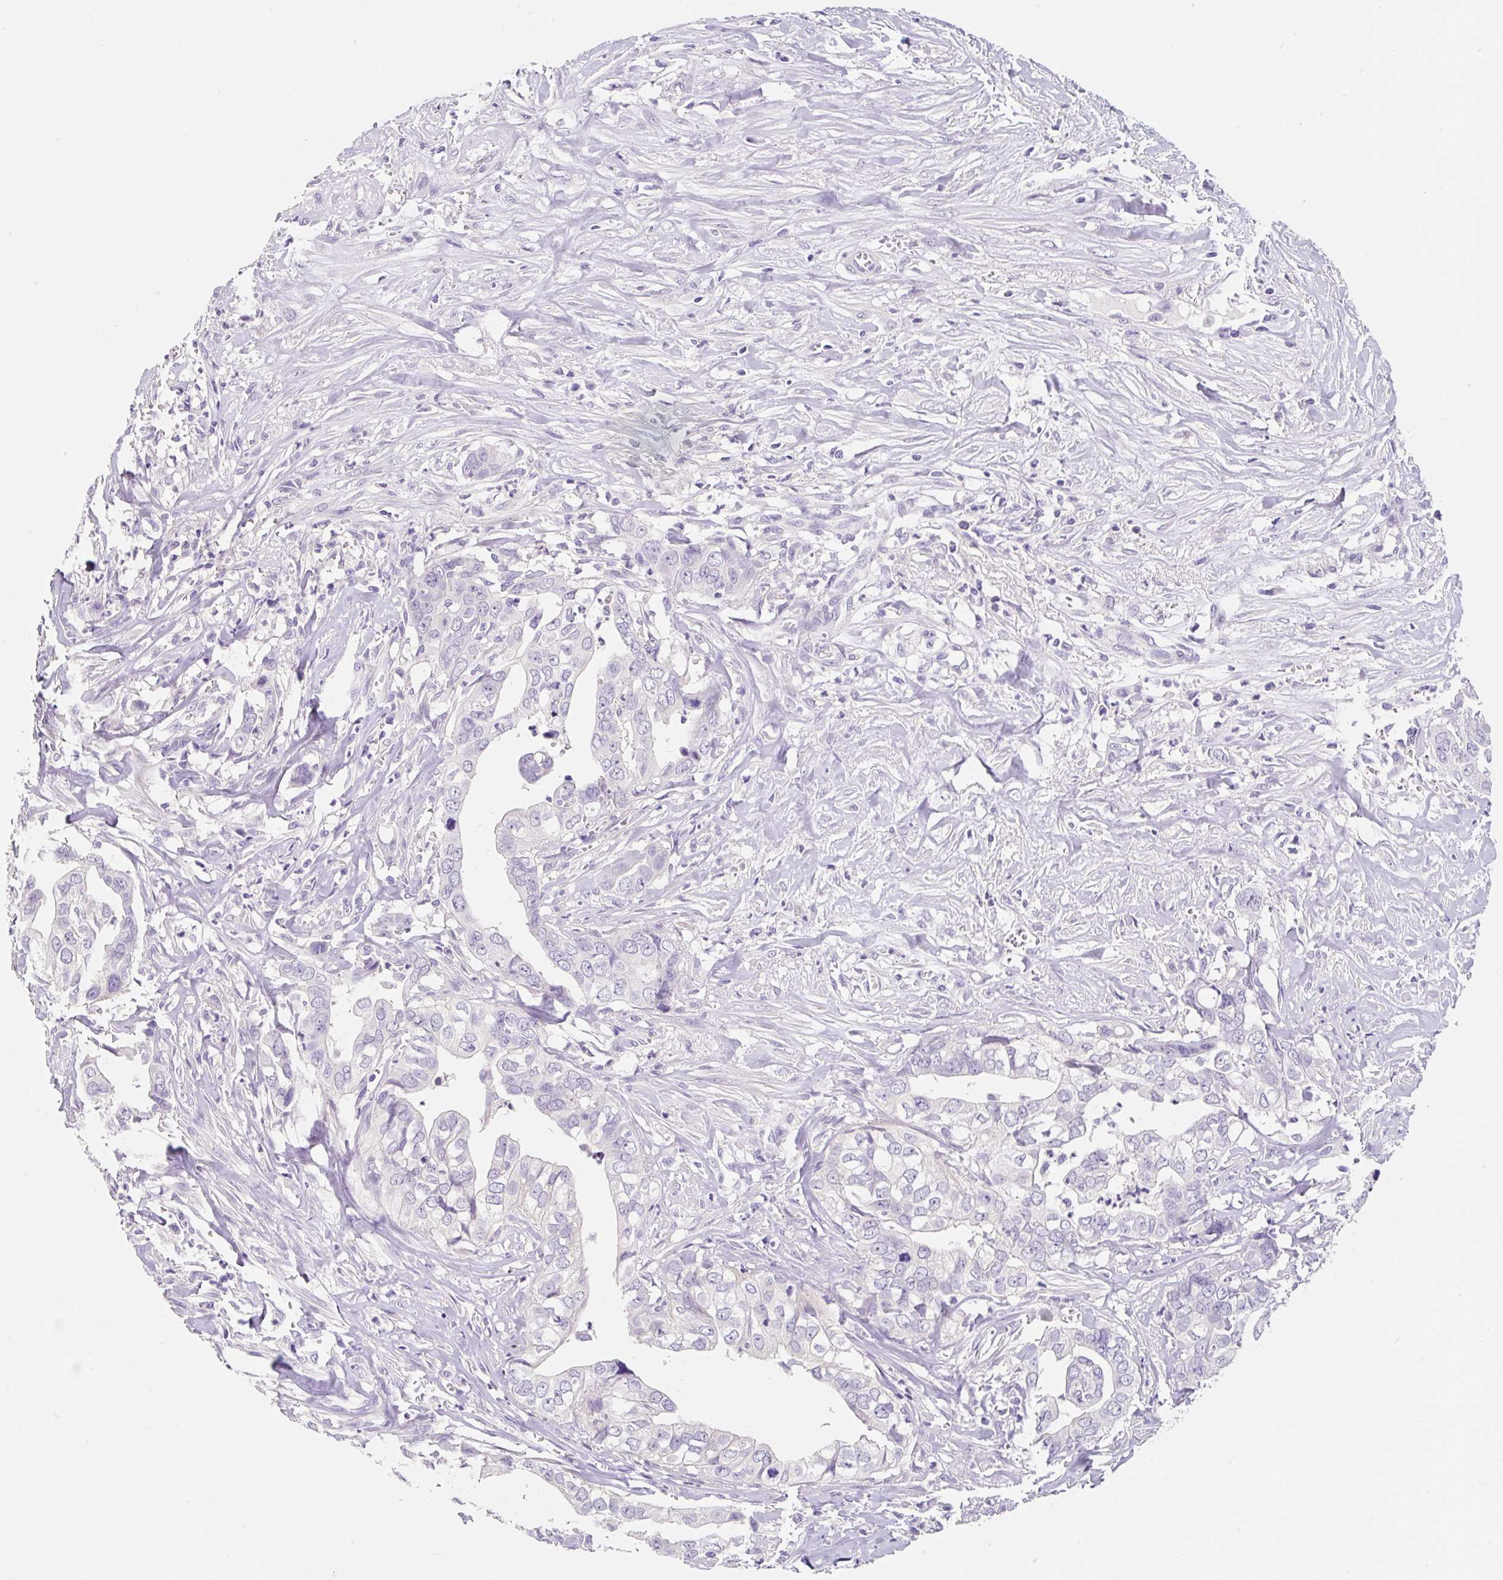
{"staining": {"intensity": "negative", "quantity": "none", "location": "none"}, "tissue": "liver cancer", "cell_type": "Tumor cells", "image_type": "cancer", "snomed": [{"axis": "morphology", "description": "Cholangiocarcinoma"}, {"axis": "topography", "description": "Liver"}], "caption": "The photomicrograph demonstrates no significant staining in tumor cells of cholangiocarcinoma (liver). Nuclei are stained in blue.", "gene": "SYP", "patient": {"sex": "female", "age": 79}}